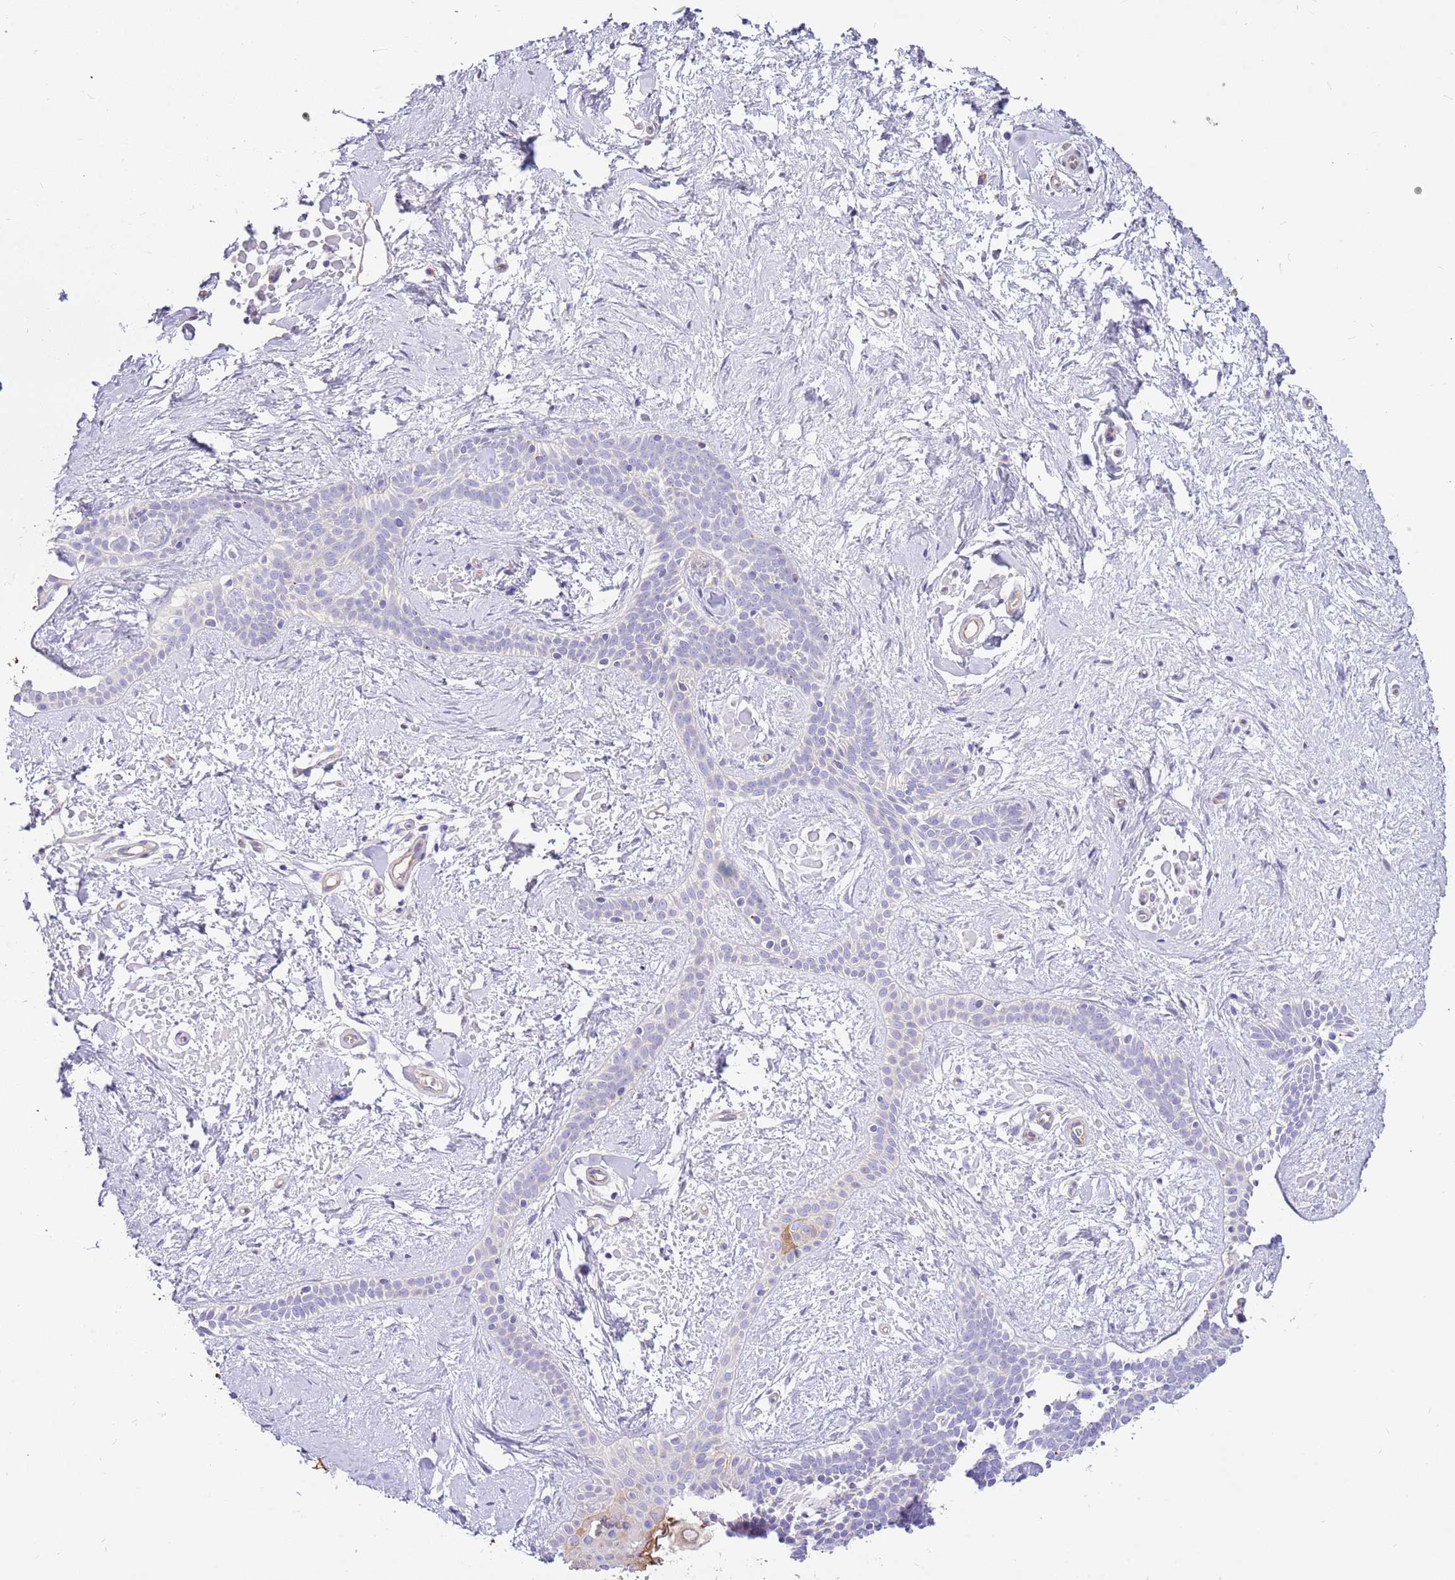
{"staining": {"intensity": "negative", "quantity": "none", "location": "none"}, "tissue": "skin cancer", "cell_type": "Tumor cells", "image_type": "cancer", "snomed": [{"axis": "morphology", "description": "Basal cell carcinoma"}, {"axis": "topography", "description": "Skin"}], "caption": "Tumor cells show no significant staining in skin cancer (basal cell carcinoma).", "gene": "SERINC3", "patient": {"sex": "male", "age": 78}}